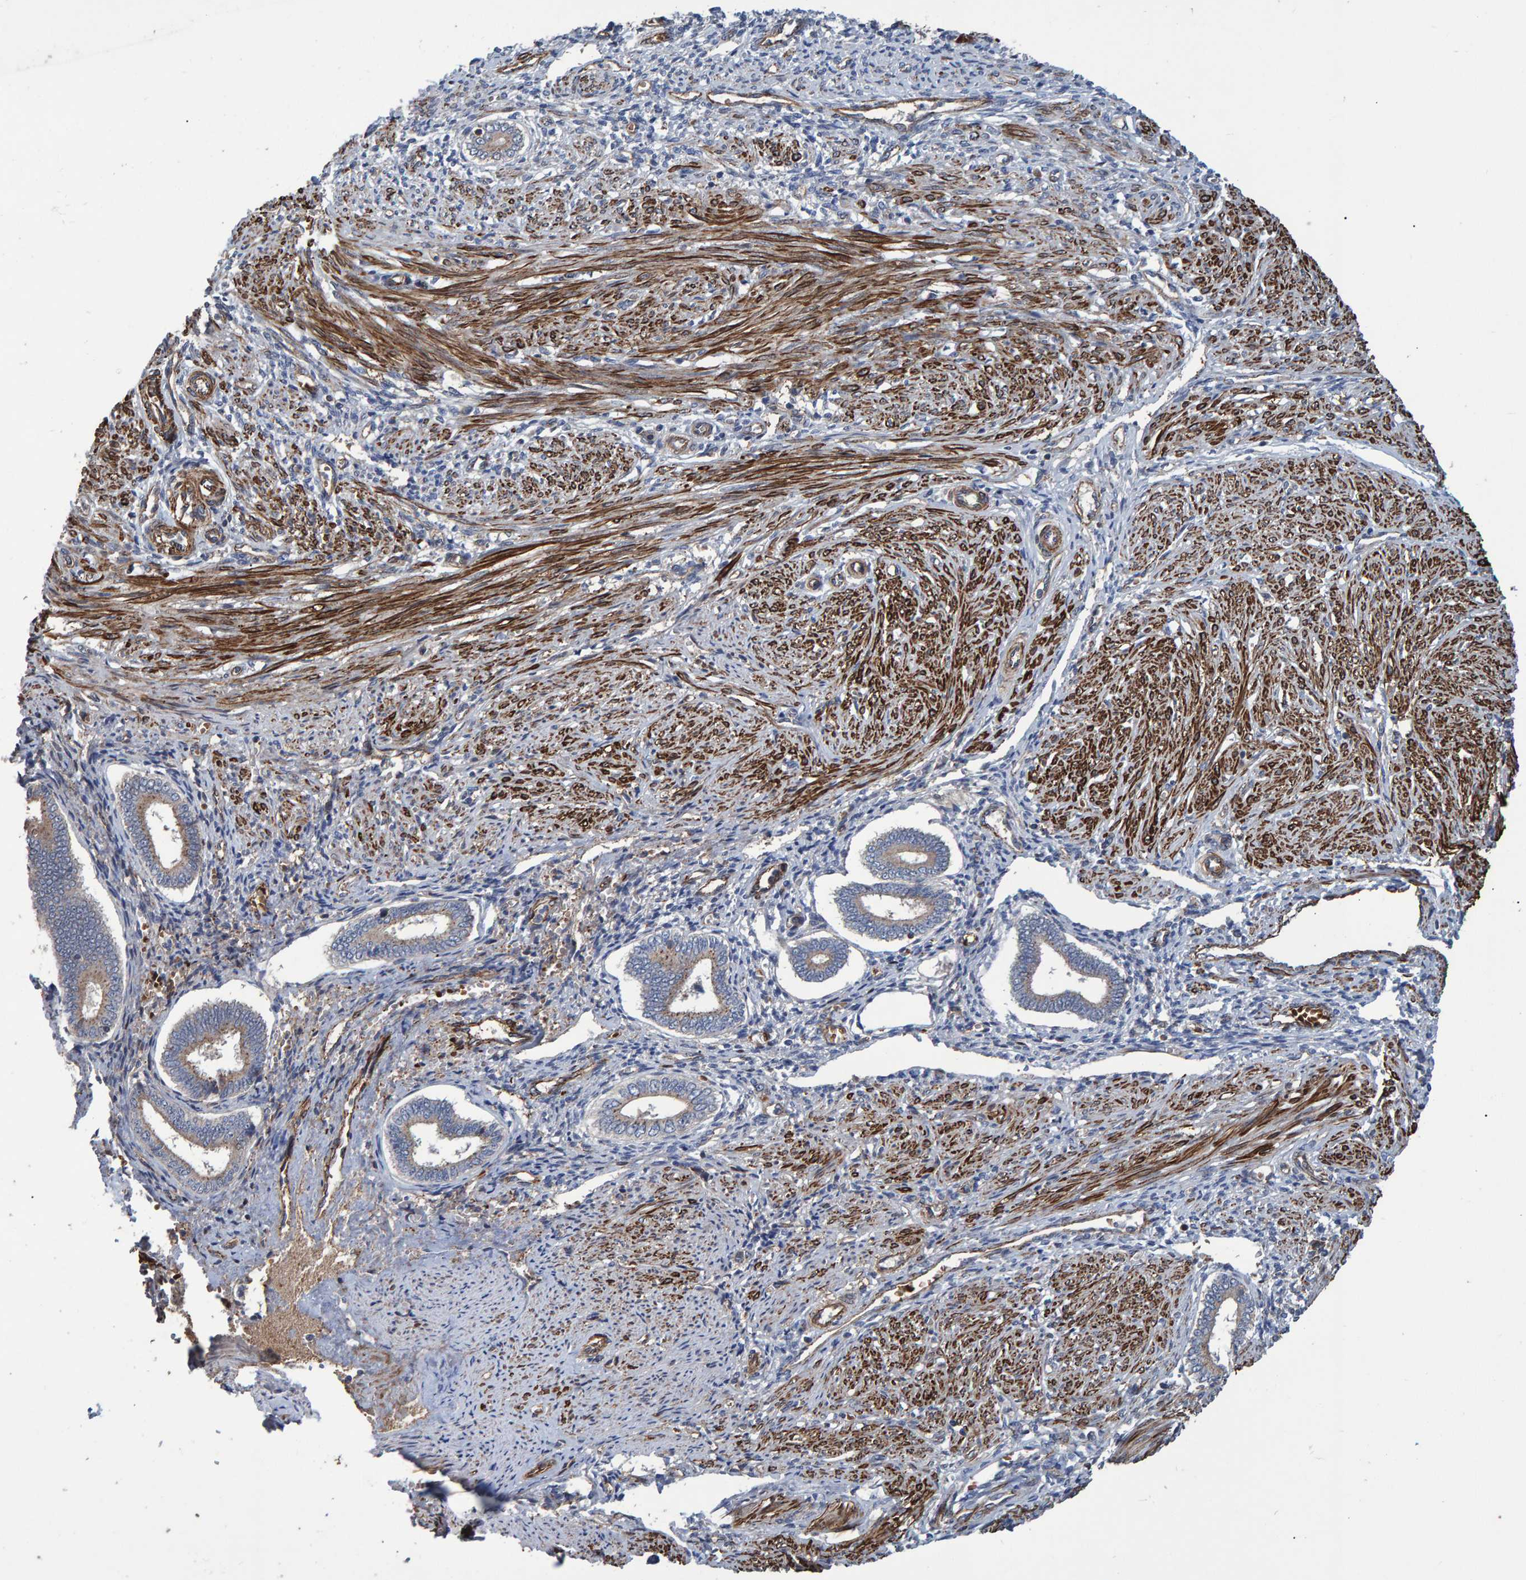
{"staining": {"intensity": "moderate", "quantity": "25%-75%", "location": "cytoplasmic/membranous"}, "tissue": "endometrium", "cell_type": "Cells in endometrial stroma", "image_type": "normal", "snomed": [{"axis": "morphology", "description": "Normal tissue, NOS"}, {"axis": "topography", "description": "Endometrium"}], "caption": "A photomicrograph of human endometrium stained for a protein shows moderate cytoplasmic/membranous brown staining in cells in endometrial stroma.", "gene": "SLIT2", "patient": {"sex": "female", "age": 42}}